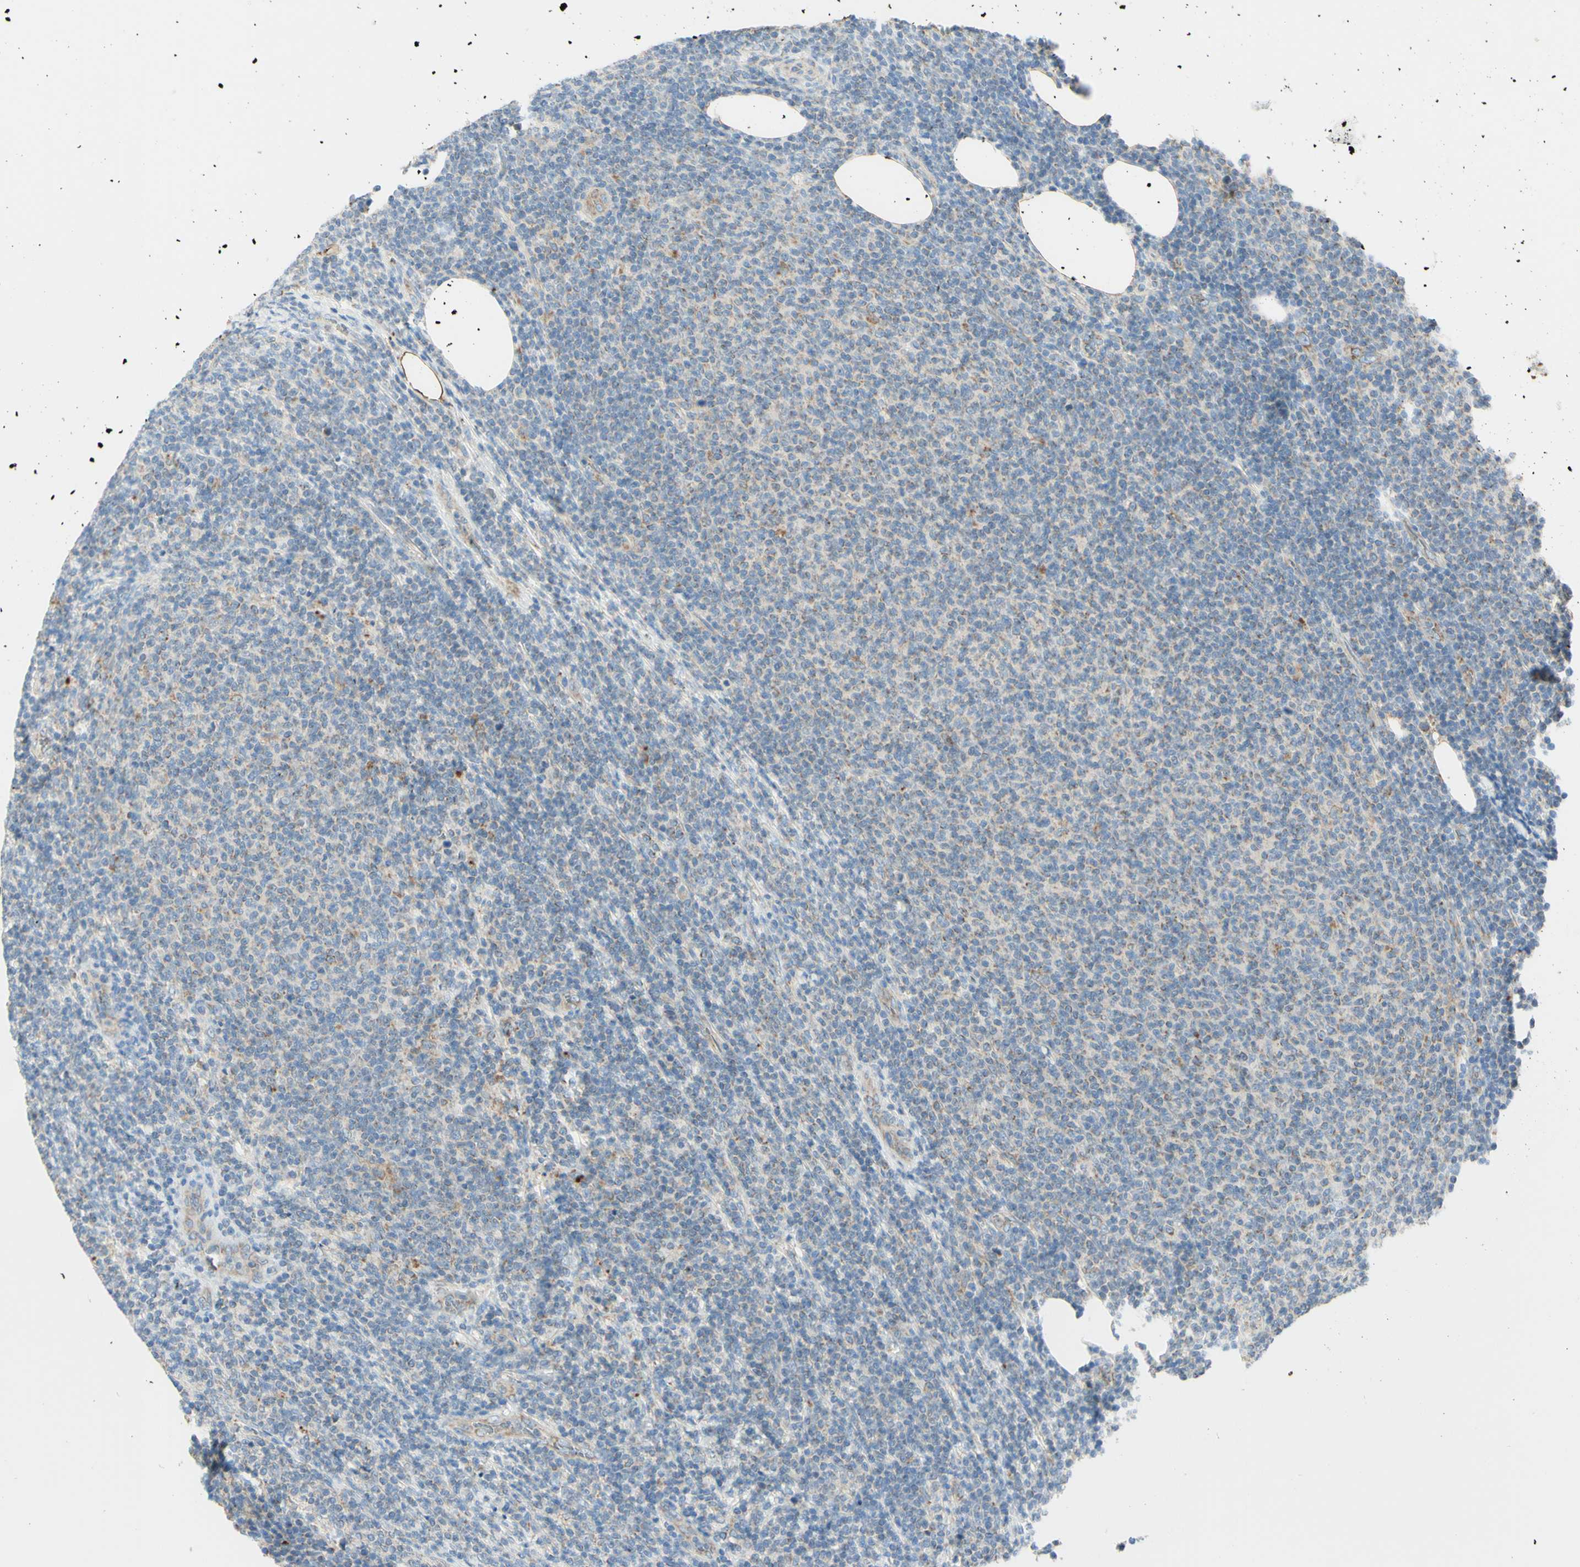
{"staining": {"intensity": "moderate", "quantity": "<25%", "location": "cytoplasmic/membranous"}, "tissue": "lymphoma", "cell_type": "Tumor cells", "image_type": "cancer", "snomed": [{"axis": "morphology", "description": "Malignant lymphoma, non-Hodgkin's type, Low grade"}, {"axis": "topography", "description": "Lymph node"}], "caption": "About <25% of tumor cells in lymphoma demonstrate moderate cytoplasmic/membranous protein staining as visualized by brown immunohistochemical staining.", "gene": "ARMC10", "patient": {"sex": "male", "age": 66}}